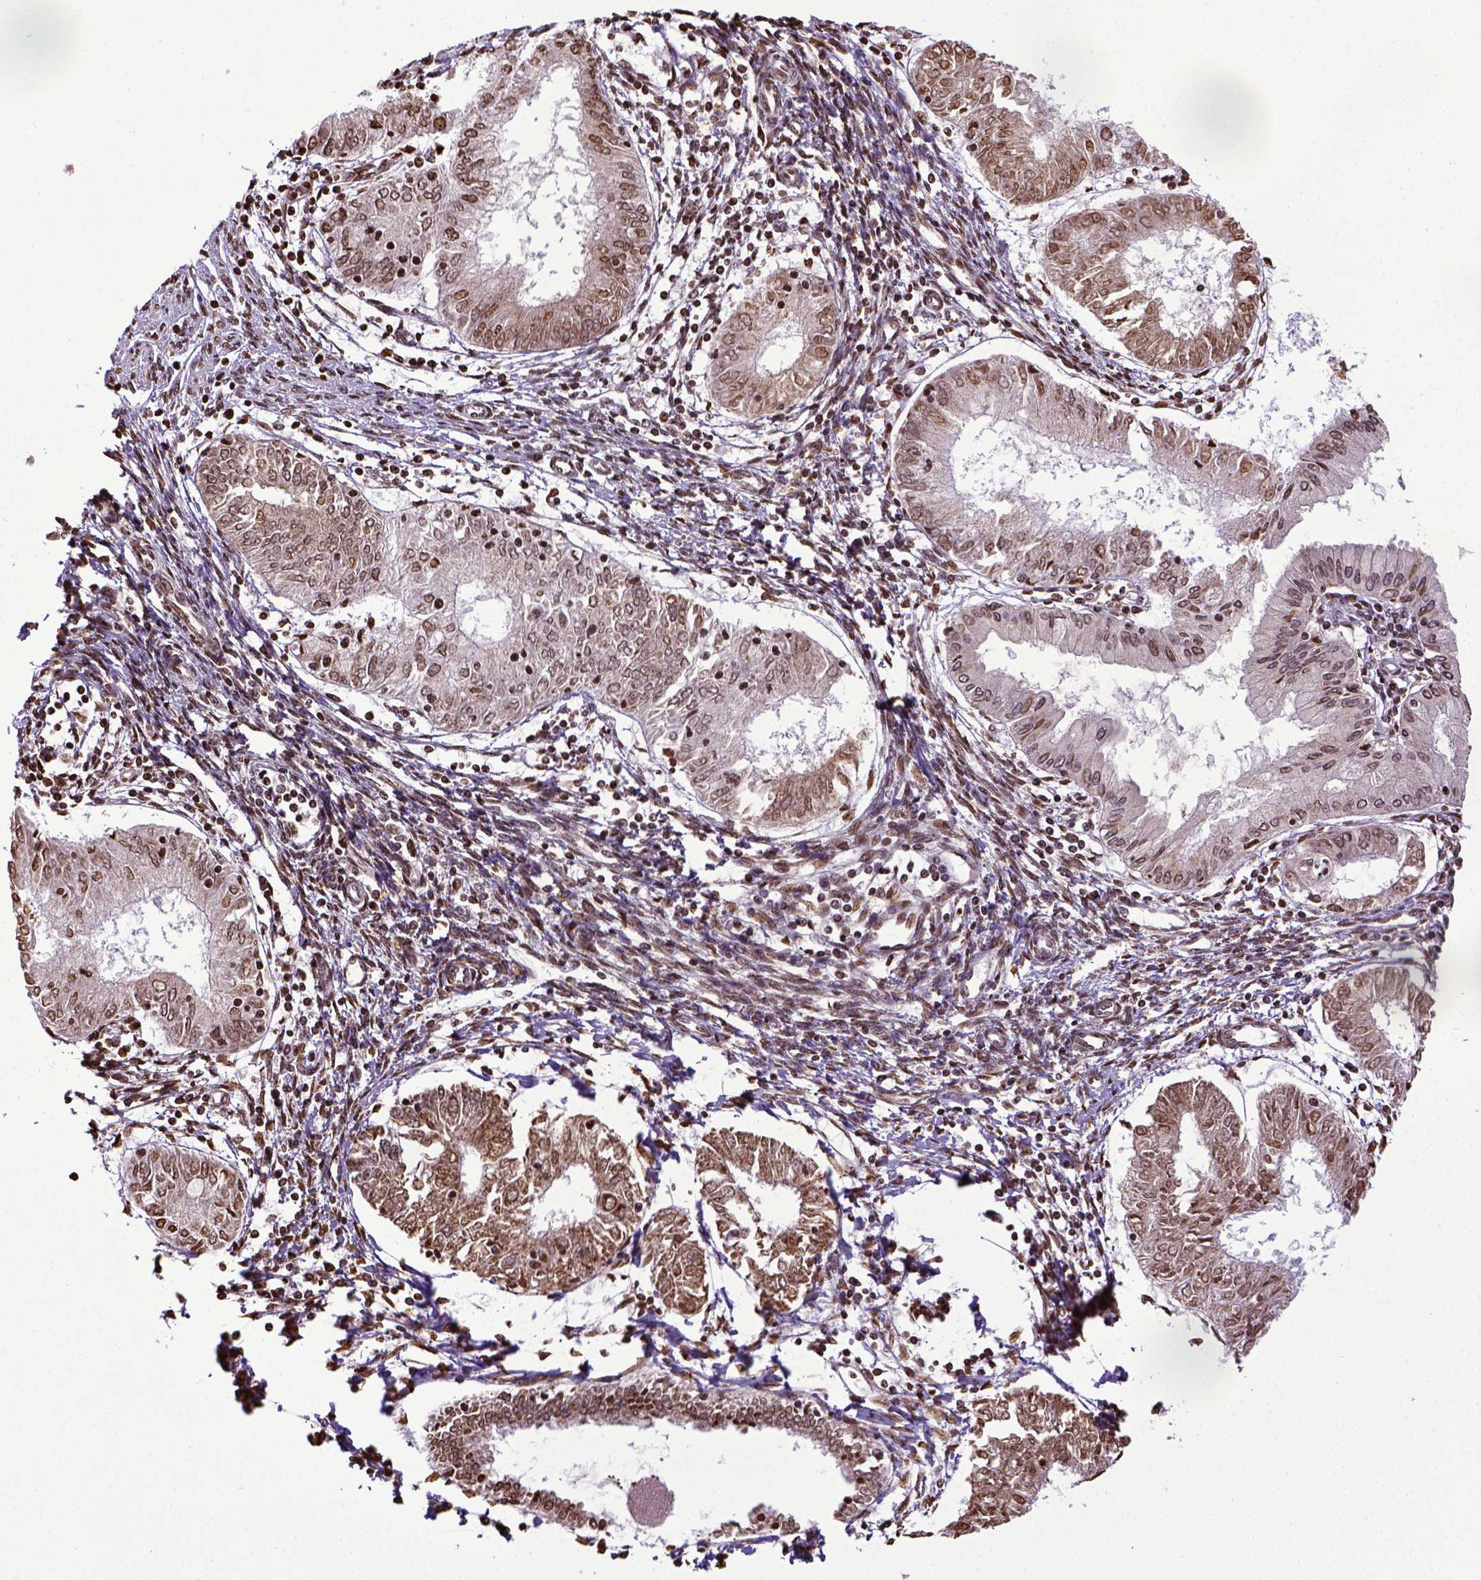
{"staining": {"intensity": "moderate", "quantity": ">75%", "location": "nuclear"}, "tissue": "endometrial cancer", "cell_type": "Tumor cells", "image_type": "cancer", "snomed": [{"axis": "morphology", "description": "Adenocarcinoma, NOS"}, {"axis": "topography", "description": "Endometrium"}], "caption": "There is medium levels of moderate nuclear expression in tumor cells of adenocarcinoma (endometrial), as demonstrated by immunohistochemical staining (brown color).", "gene": "ZNF75D", "patient": {"sex": "female", "age": 68}}